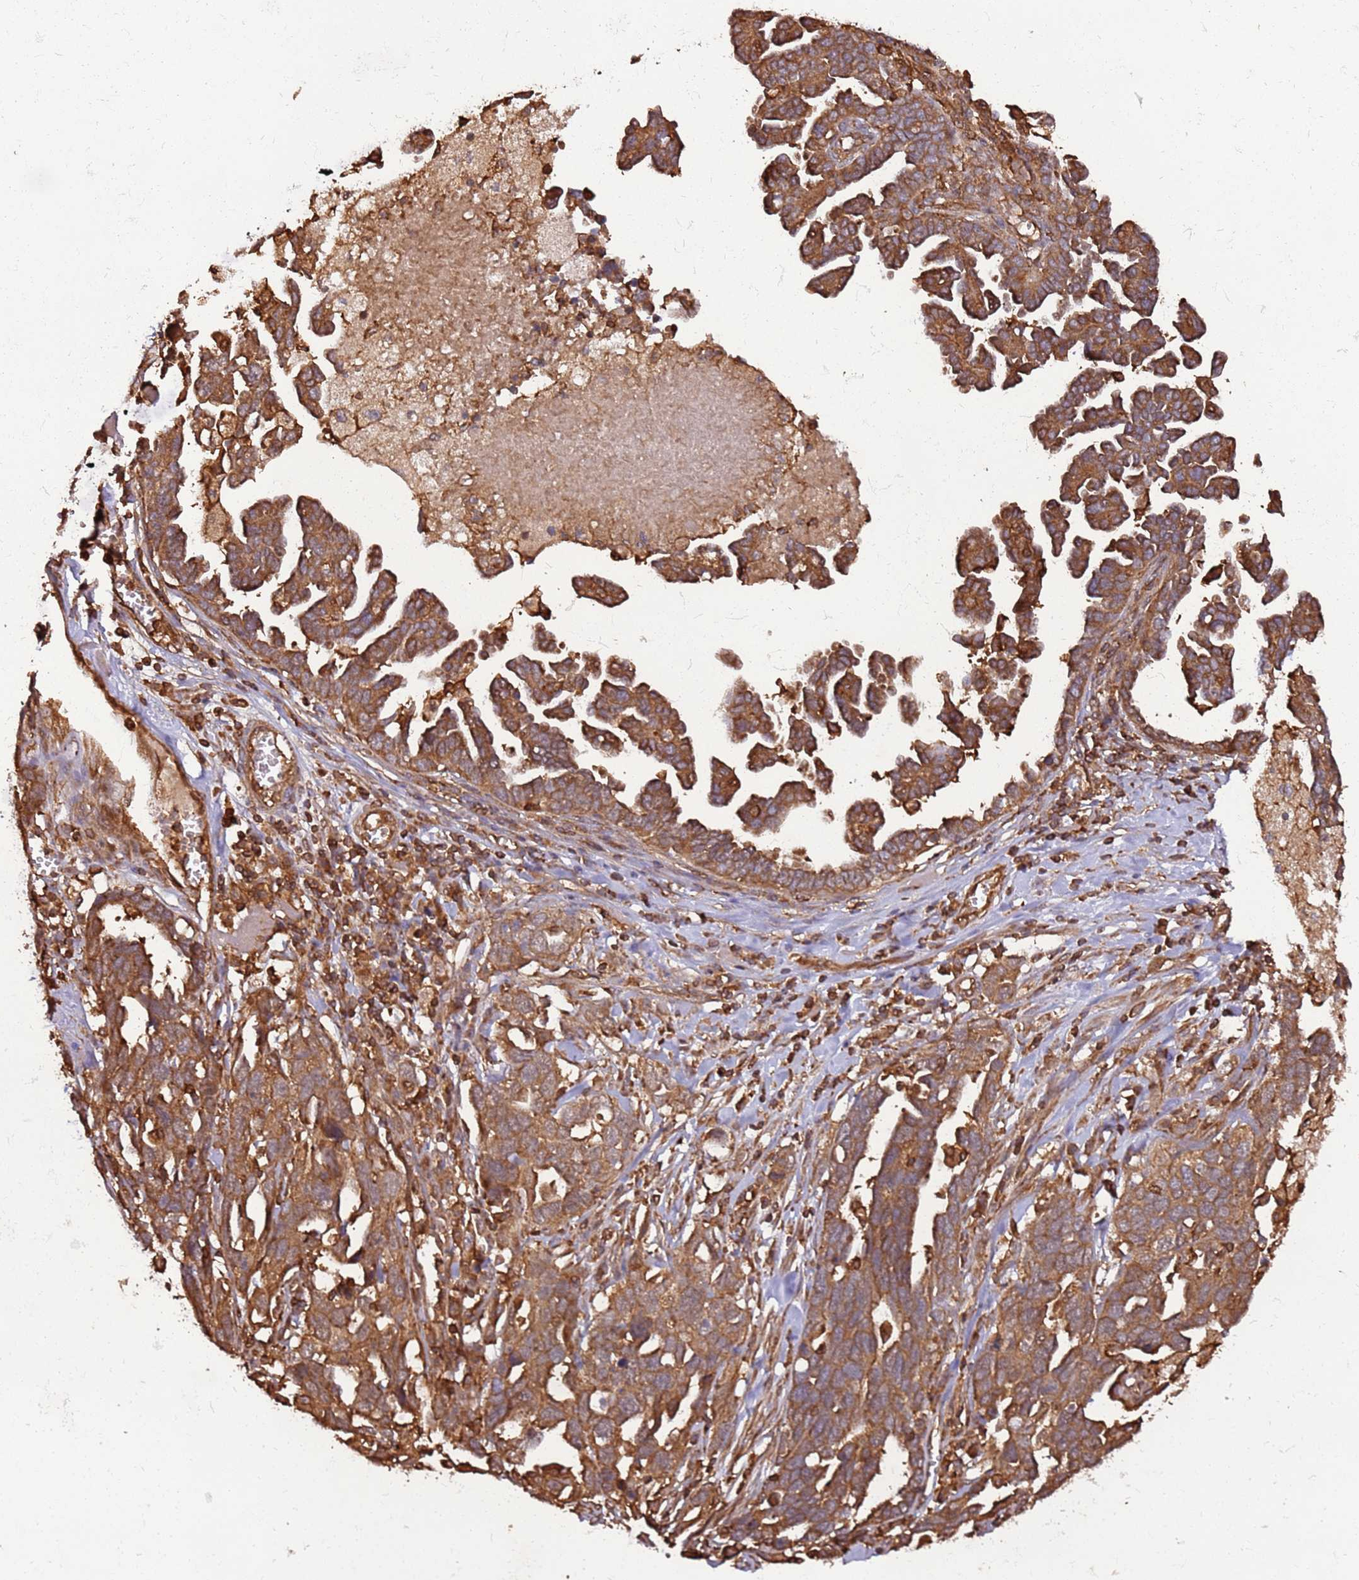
{"staining": {"intensity": "moderate", "quantity": ">75%", "location": "cytoplasmic/membranous"}, "tissue": "ovarian cancer", "cell_type": "Tumor cells", "image_type": "cancer", "snomed": [{"axis": "morphology", "description": "Cystadenocarcinoma, serous, NOS"}, {"axis": "topography", "description": "Ovary"}], "caption": "Immunohistochemistry histopathology image of human ovarian cancer stained for a protein (brown), which displays medium levels of moderate cytoplasmic/membranous staining in approximately >75% of tumor cells.", "gene": "ACVR2A", "patient": {"sex": "female", "age": 54}}